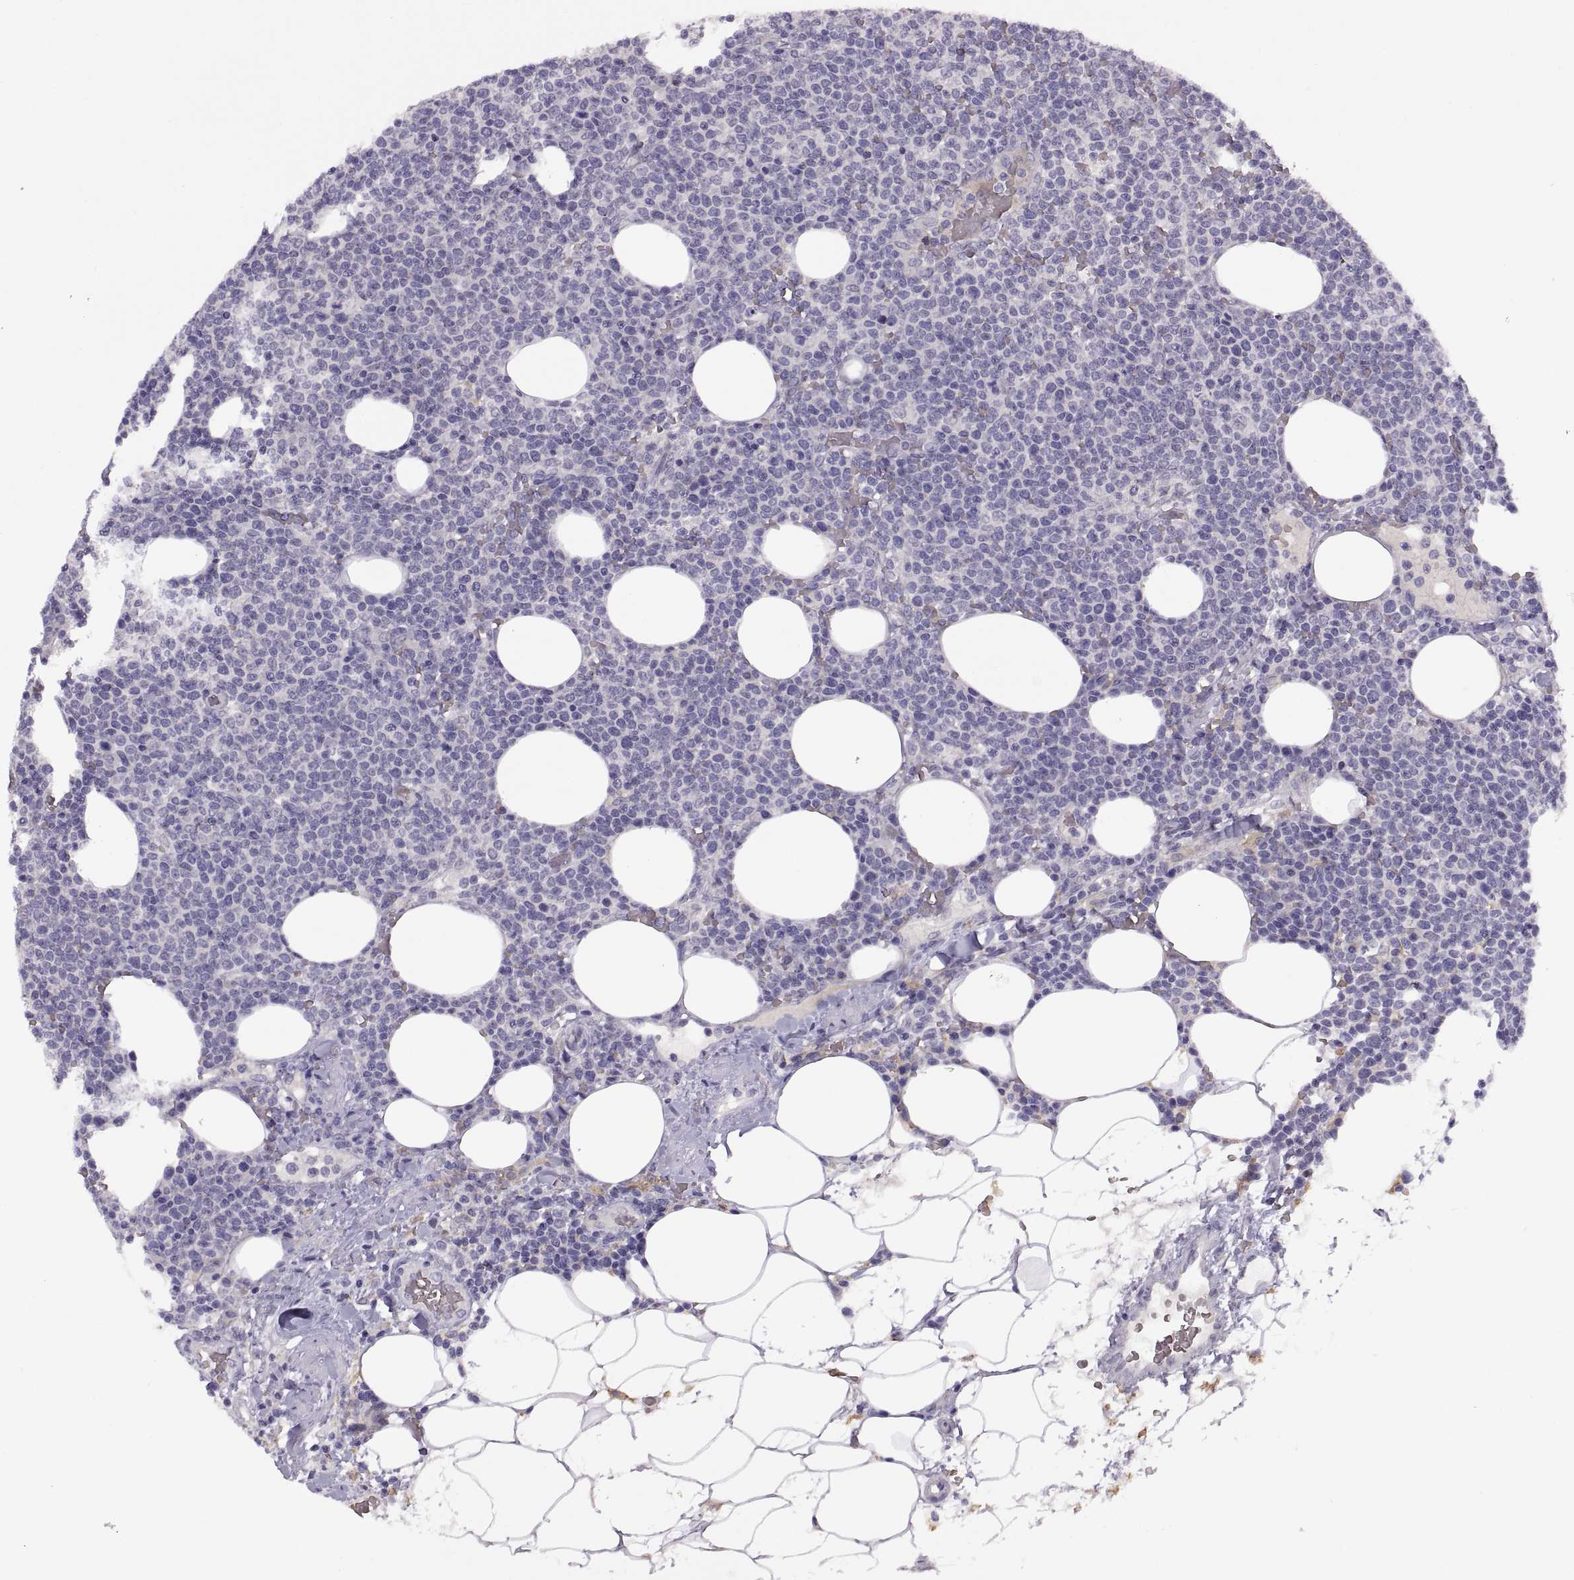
{"staining": {"intensity": "negative", "quantity": "none", "location": "none"}, "tissue": "lymphoma", "cell_type": "Tumor cells", "image_type": "cancer", "snomed": [{"axis": "morphology", "description": "Malignant lymphoma, non-Hodgkin's type, High grade"}, {"axis": "topography", "description": "Lymph node"}], "caption": "A photomicrograph of human high-grade malignant lymphoma, non-Hodgkin's type is negative for staining in tumor cells.", "gene": "MEIOC", "patient": {"sex": "male", "age": 61}}